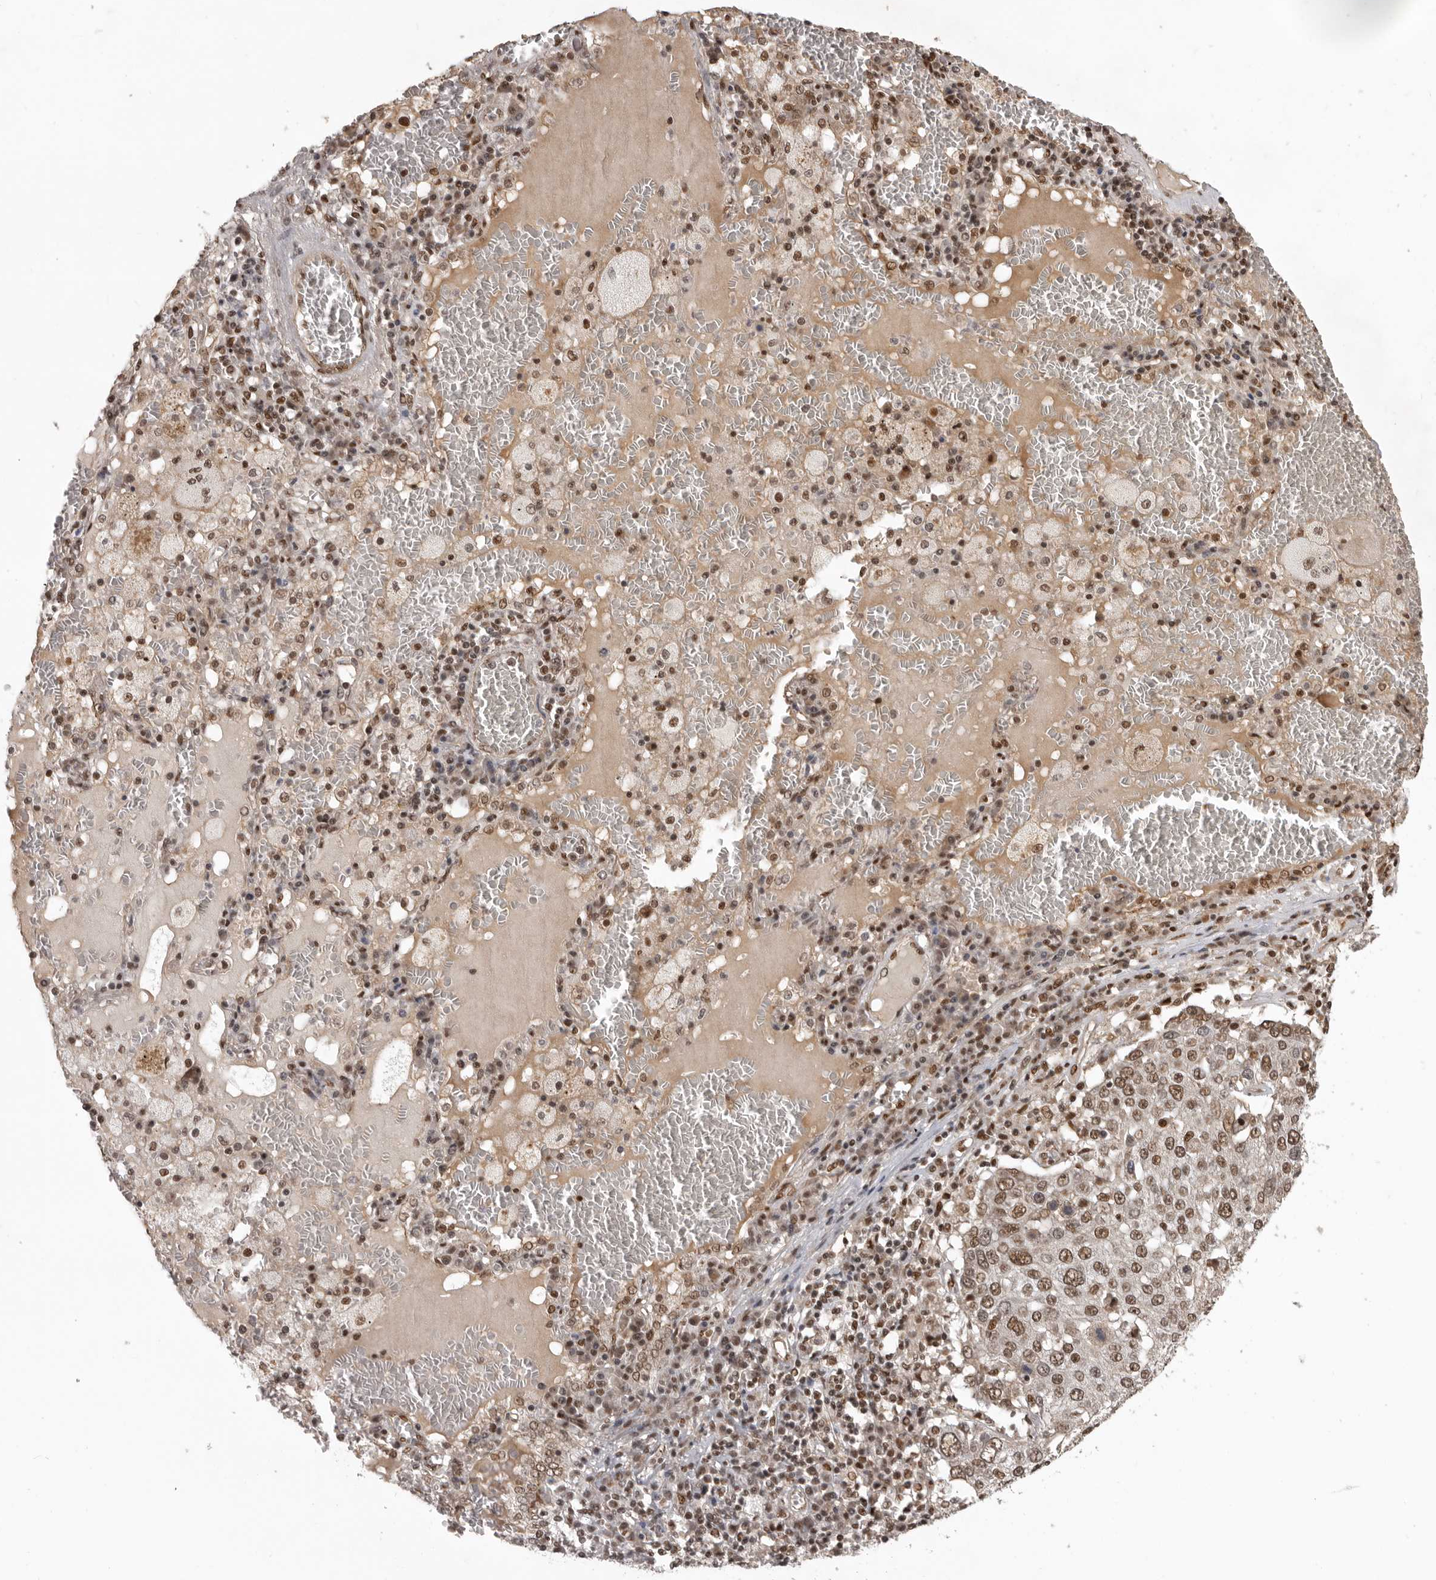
{"staining": {"intensity": "moderate", "quantity": ">75%", "location": "nuclear"}, "tissue": "lung cancer", "cell_type": "Tumor cells", "image_type": "cancer", "snomed": [{"axis": "morphology", "description": "Squamous cell carcinoma, NOS"}, {"axis": "topography", "description": "Lung"}], "caption": "This photomicrograph demonstrates lung cancer stained with IHC to label a protein in brown. The nuclear of tumor cells show moderate positivity for the protein. Nuclei are counter-stained blue.", "gene": "CBLL1", "patient": {"sex": "male", "age": 65}}